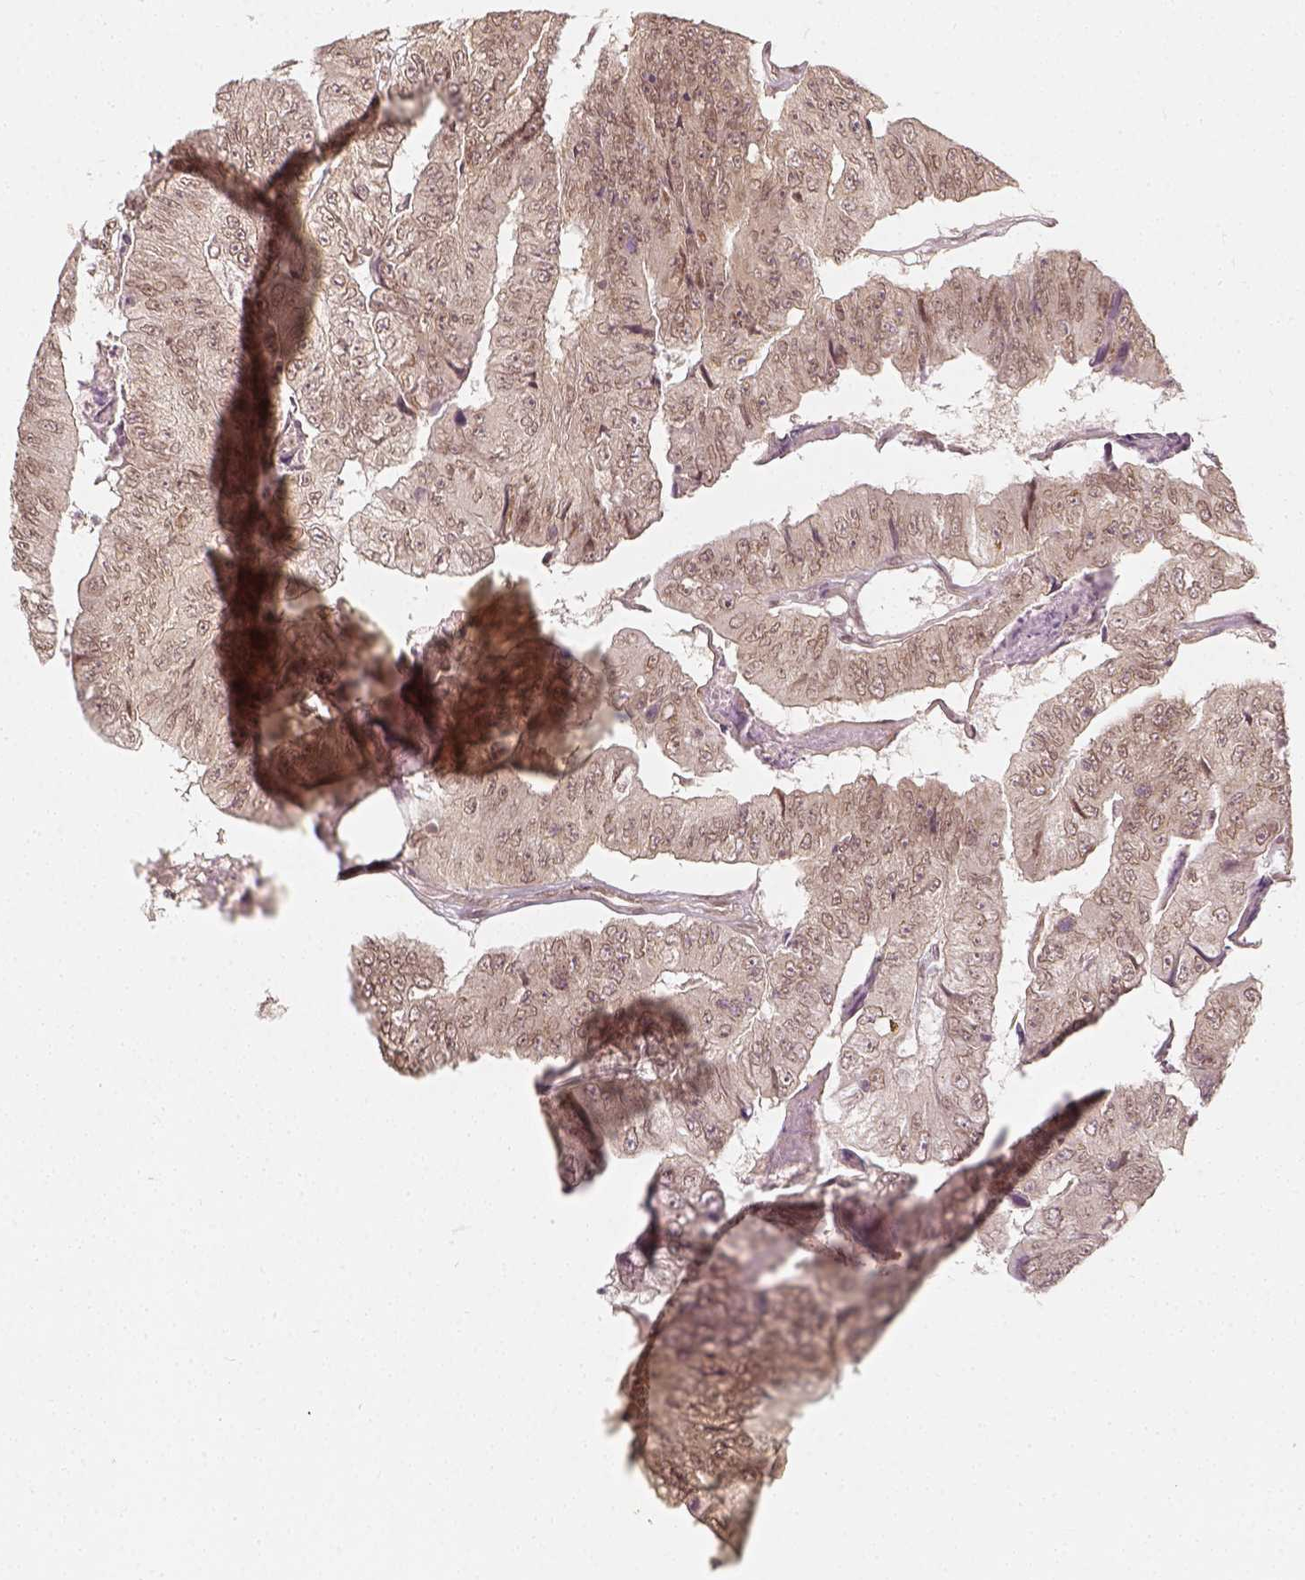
{"staining": {"intensity": "negative", "quantity": "none", "location": "none"}, "tissue": "colorectal cancer", "cell_type": "Tumor cells", "image_type": "cancer", "snomed": [{"axis": "morphology", "description": "Adenocarcinoma, NOS"}, {"axis": "topography", "description": "Colon"}], "caption": "Tumor cells are negative for brown protein staining in colorectal cancer. Nuclei are stained in blue.", "gene": "ZMAT3", "patient": {"sex": "female", "age": 67}}